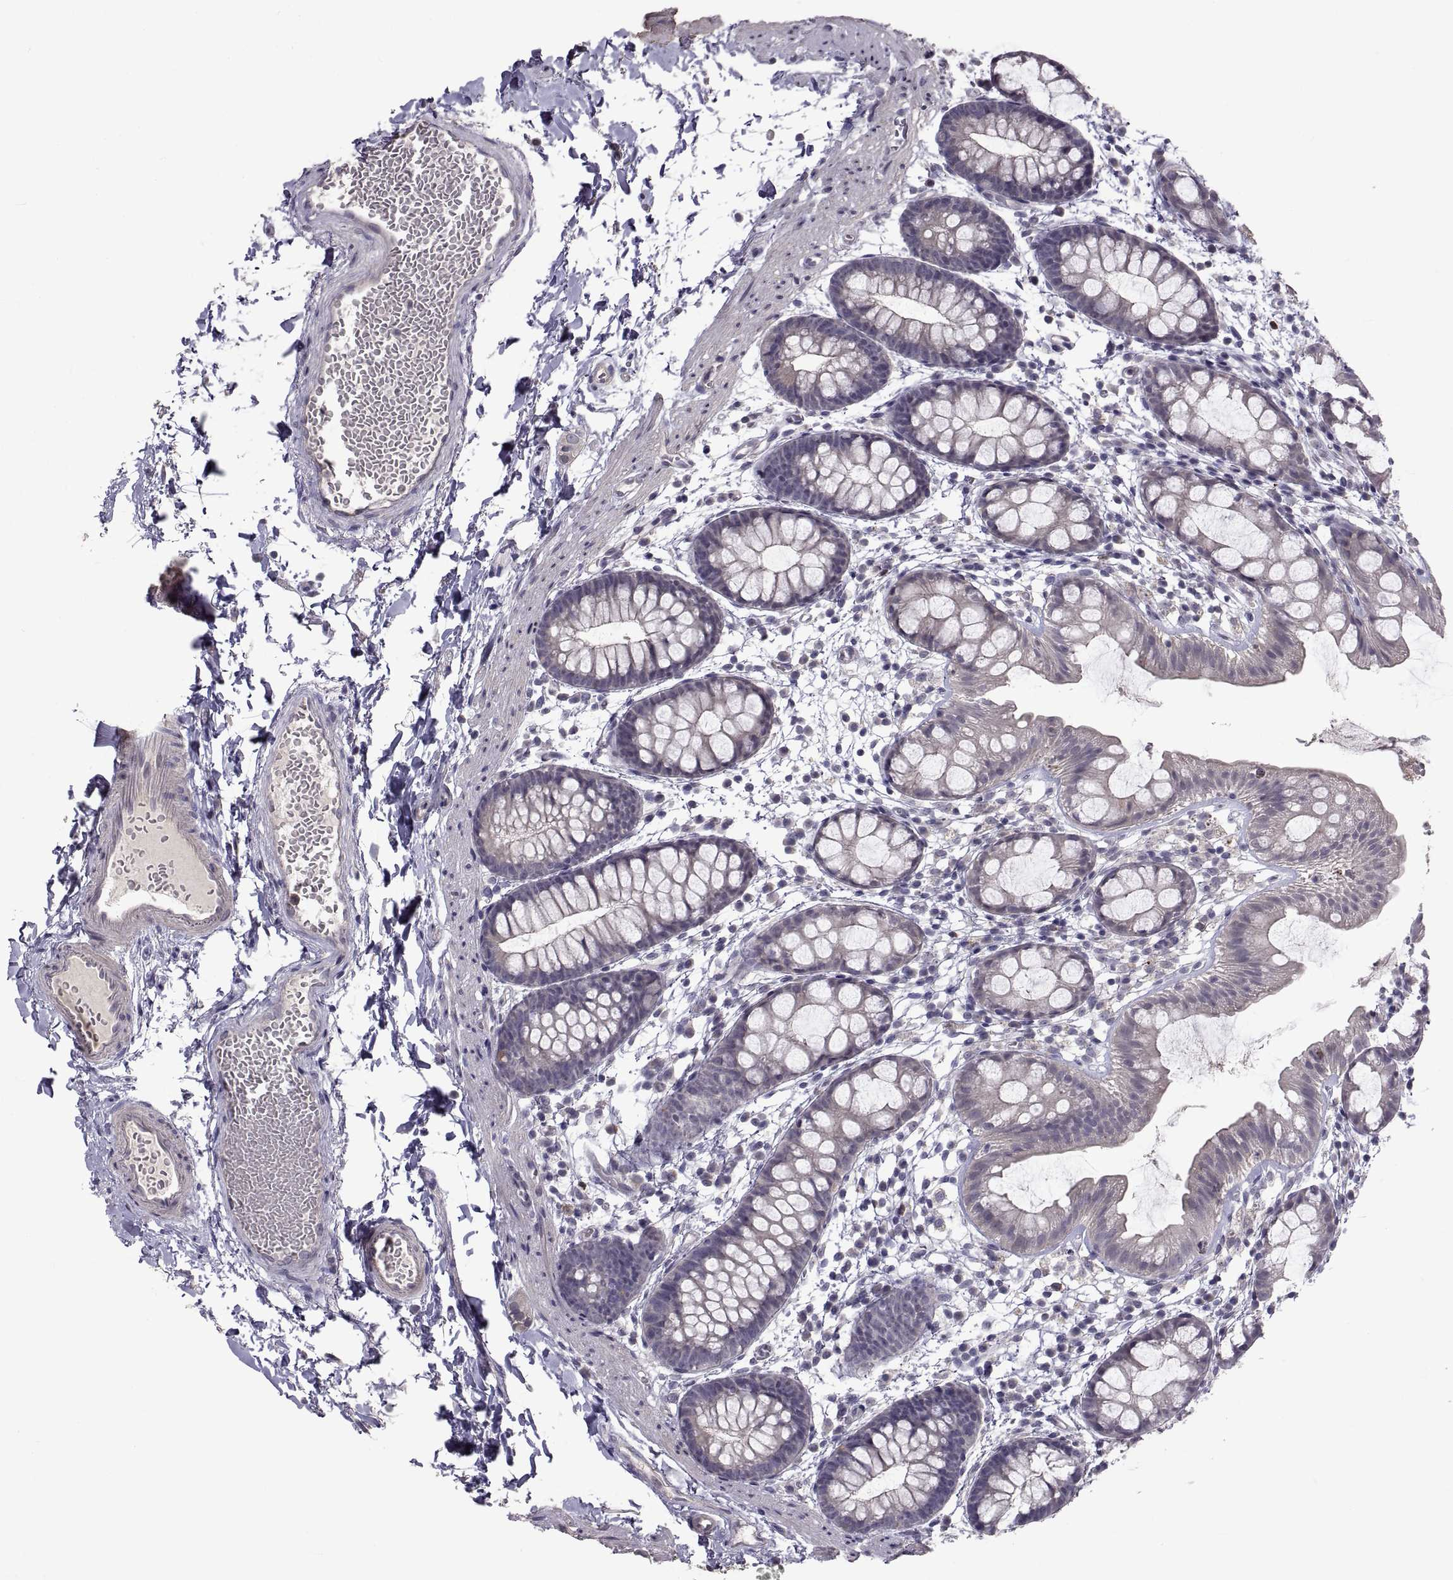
{"staining": {"intensity": "negative", "quantity": "none", "location": "none"}, "tissue": "rectum", "cell_type": "Glandular cells", "image_type": "normal", "snomed": [{"axis": "morphology", "description": "Normal tissue, NOS"}, {"axis": "topography", "description": "Rectum"}], "caption": "Immunohistochemical staining of normal human rectum reveals no significant expression in glandular cells. The staining is performed using DAB brown chromogen with nuclei counter-stained in using hematoxylin.", "gene": "NPTX2", "patient": {"sex": "male", "age": 57}}